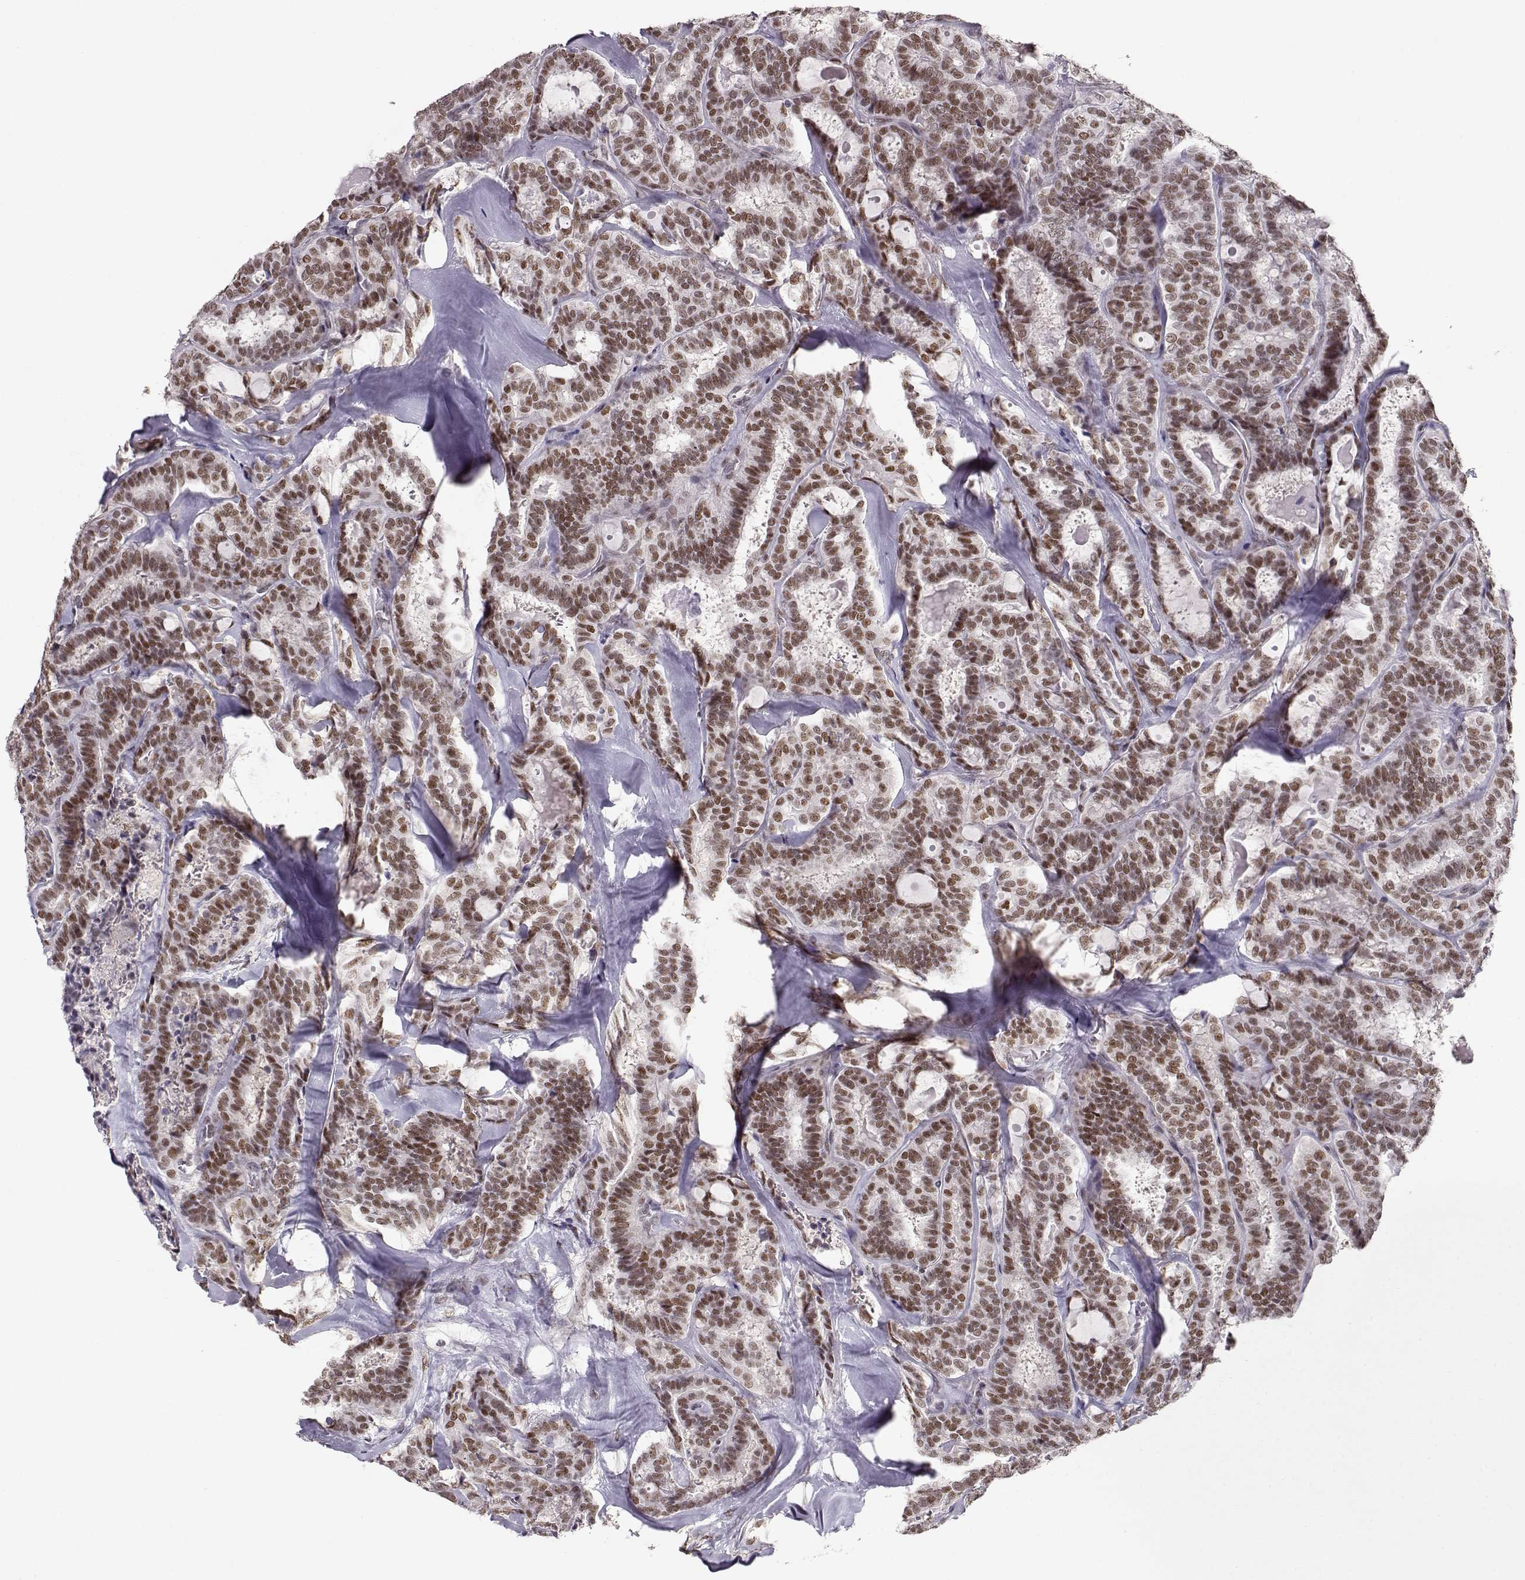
{"staining": {"intensity": "moderate", "quantity": ">75%", "location": "nuclear"}, "tissue": "thyroid cancer", "cell_type": "Tumor cells", "image_type": "cancer", "snomed": [{"axis": "morphology", "description": "Papillary adenocarcinoma, NOS"}, {"axis": "topography", "description": "Thyroid gland"}], "caption": "A photomicrograph of thyroid cancer (papillary adenocarcinoma) stained for a protein displays moderate nuclear brown staining in tumor cells.", "gene": "POLI", "patient": {"sex": "female", "age": 39}}